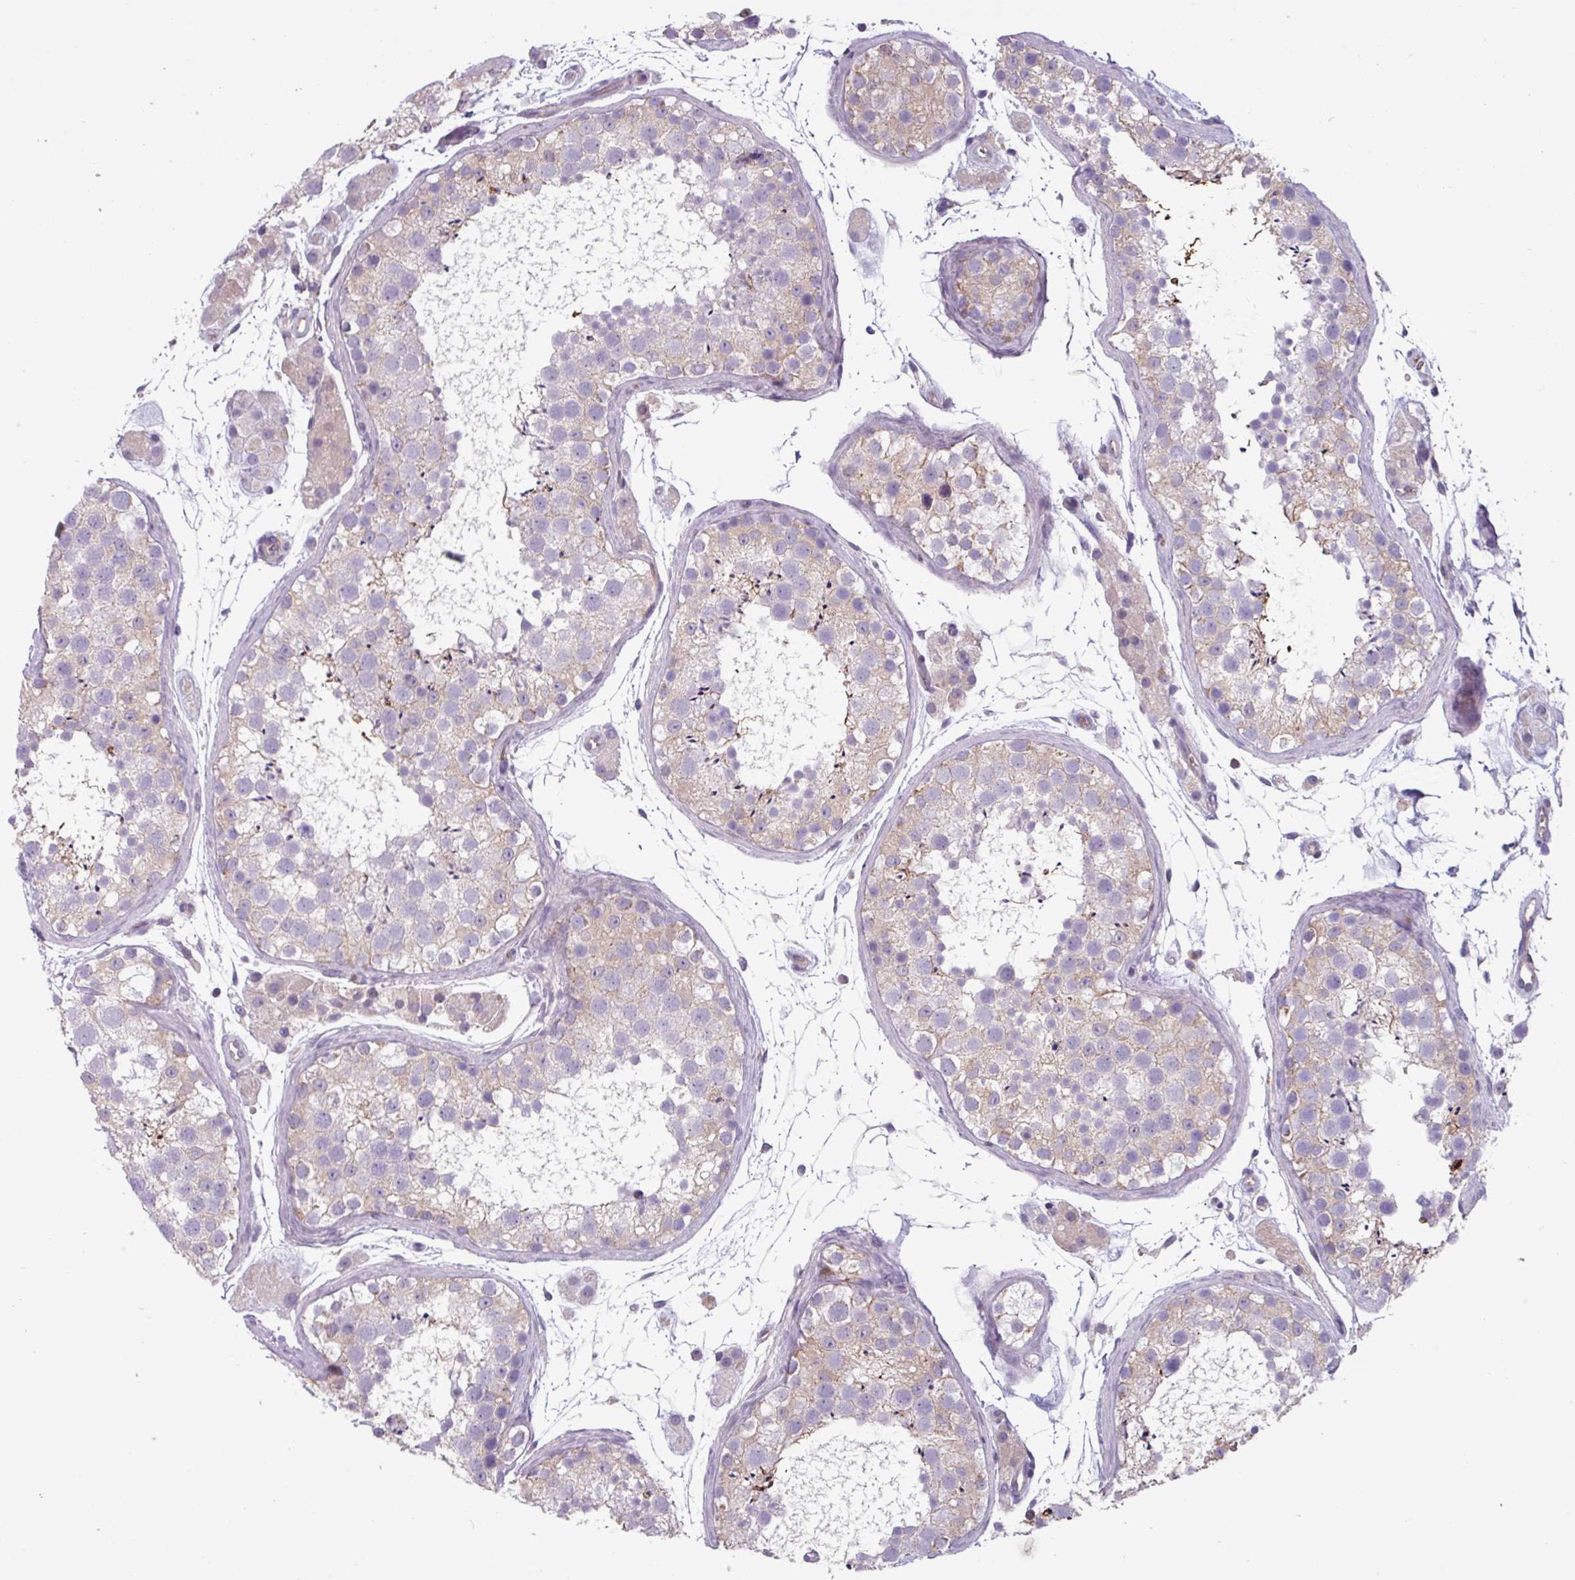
{"staining": {"intensity": "moderate", "quantity": "25%-75%", "location": "cytoplasmic/membranous"}, "tissue": "testis", "cell_type": "Cells in seminiferous ducts", "image_type": "normal", "snomed": [{"axis": "morphology", "description": "Normal tissue, NOS"}, {"axis": "topography", "description": "Testis"}], "caption": "Testis stained for a protein (brown) reveals moderate cytoplasmic/membranous positive expression in approximately 25%-75% of cells in seminiferous ducts.", "gene": "CAMK1", "patient": {"sex": "male", "age": 41}}